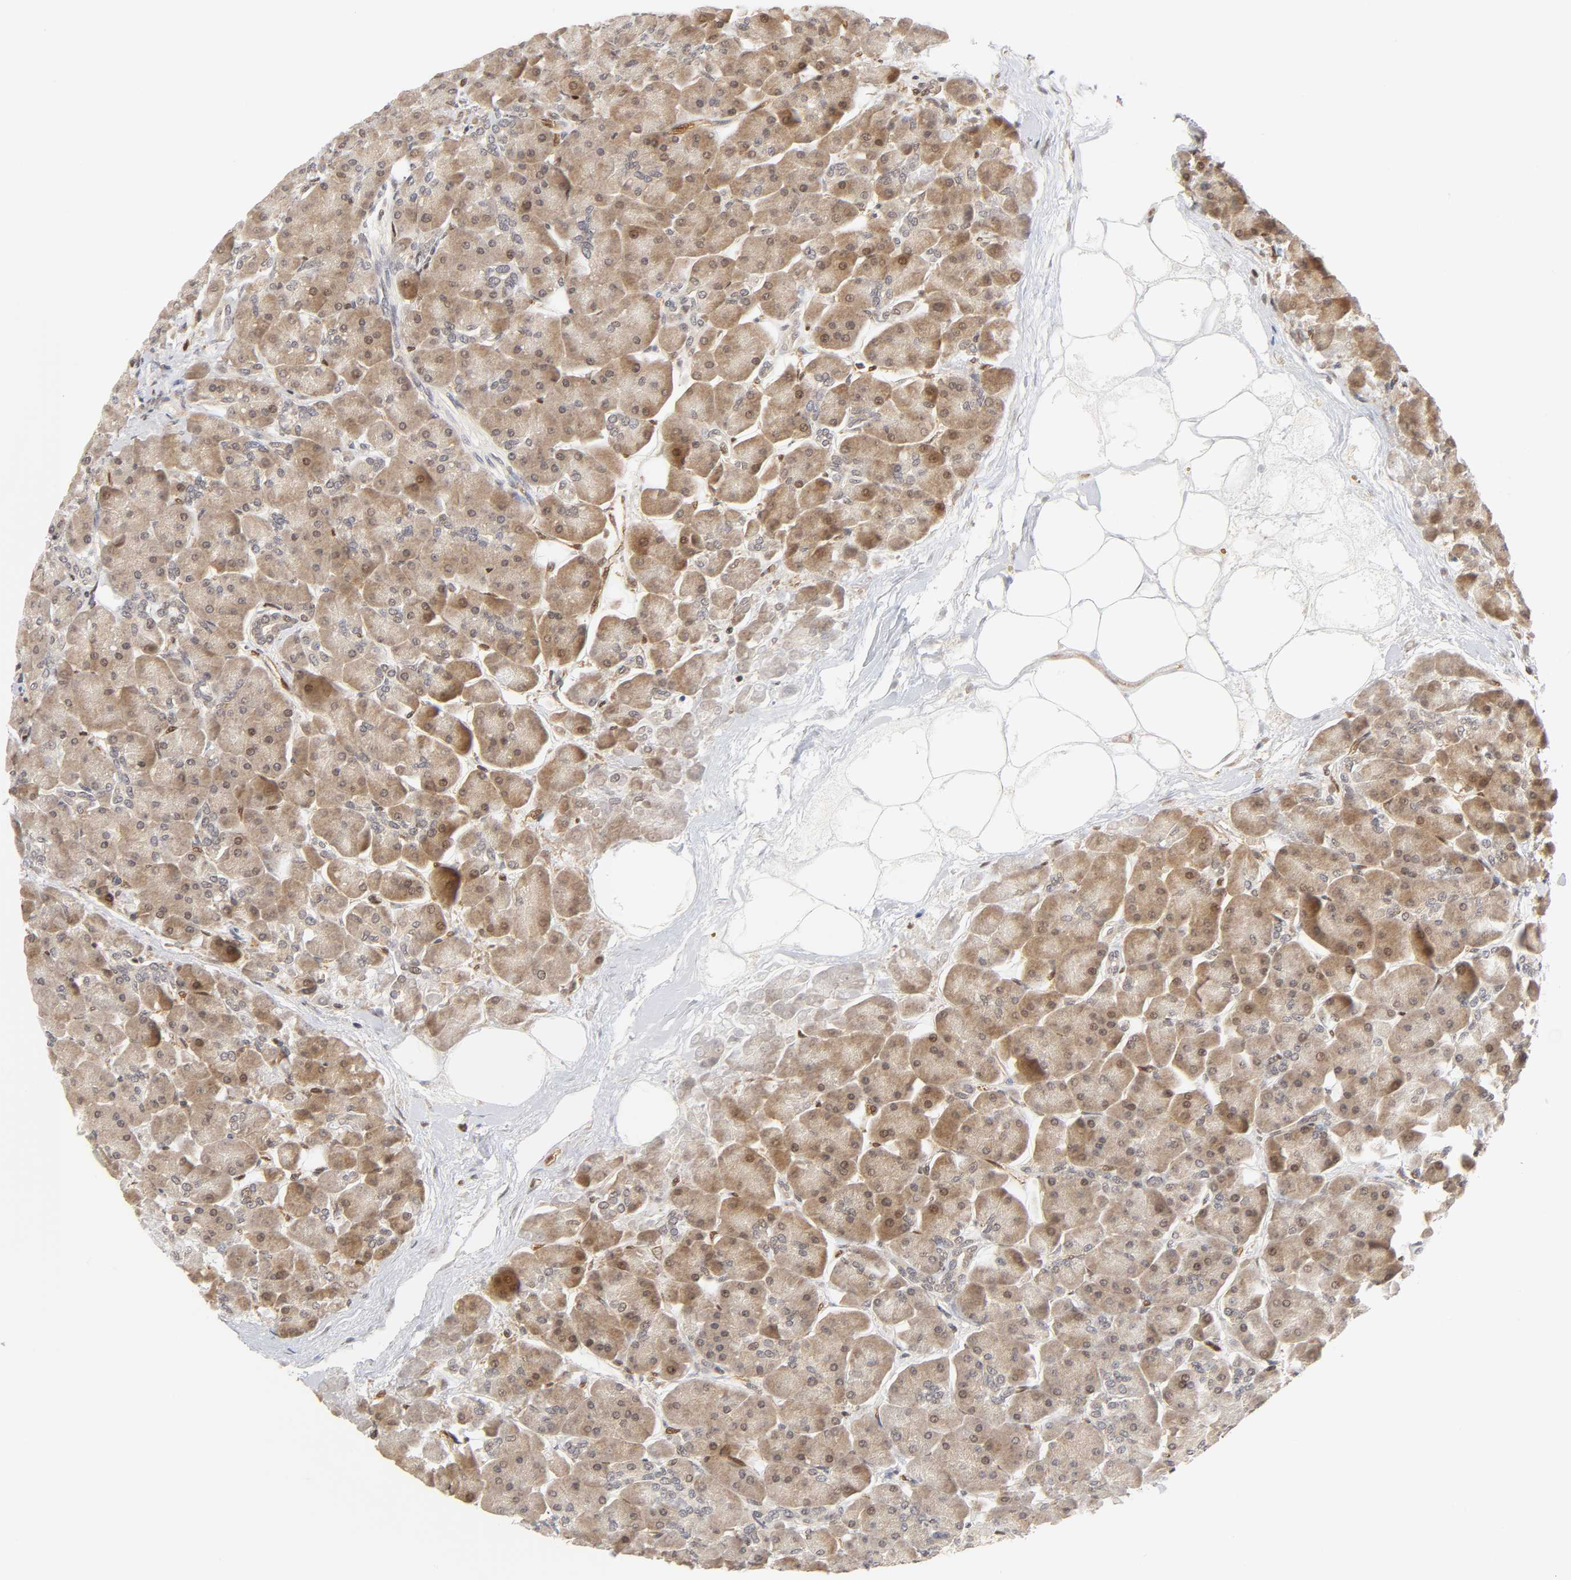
{"staining": {"intensity": "weak", "quantity": ">75%", "location": "cytoplasmic/membranous,nuclear"}, "tissue": "pancreas", "cell_type": "Exocrine glandular cells", "image_type": "normal", "snomed": [{"axis": "morphology", "description": "Normal tissue, NOS"}, {"axis": "topography", "description": "Pancreas"}], "caption": "High-power microscopy captured an immunohistochemistry (IHC) image of normal pancreas, revealing weak cytoplasmic/membranous,nuclear positivity in approximately >75% of exocrine glandular cells. (brown staining indicates protein expression, while blue staining denotes nuclei).", "gene": "CDC37", "patient": {"sex": "male", "age": 66}}